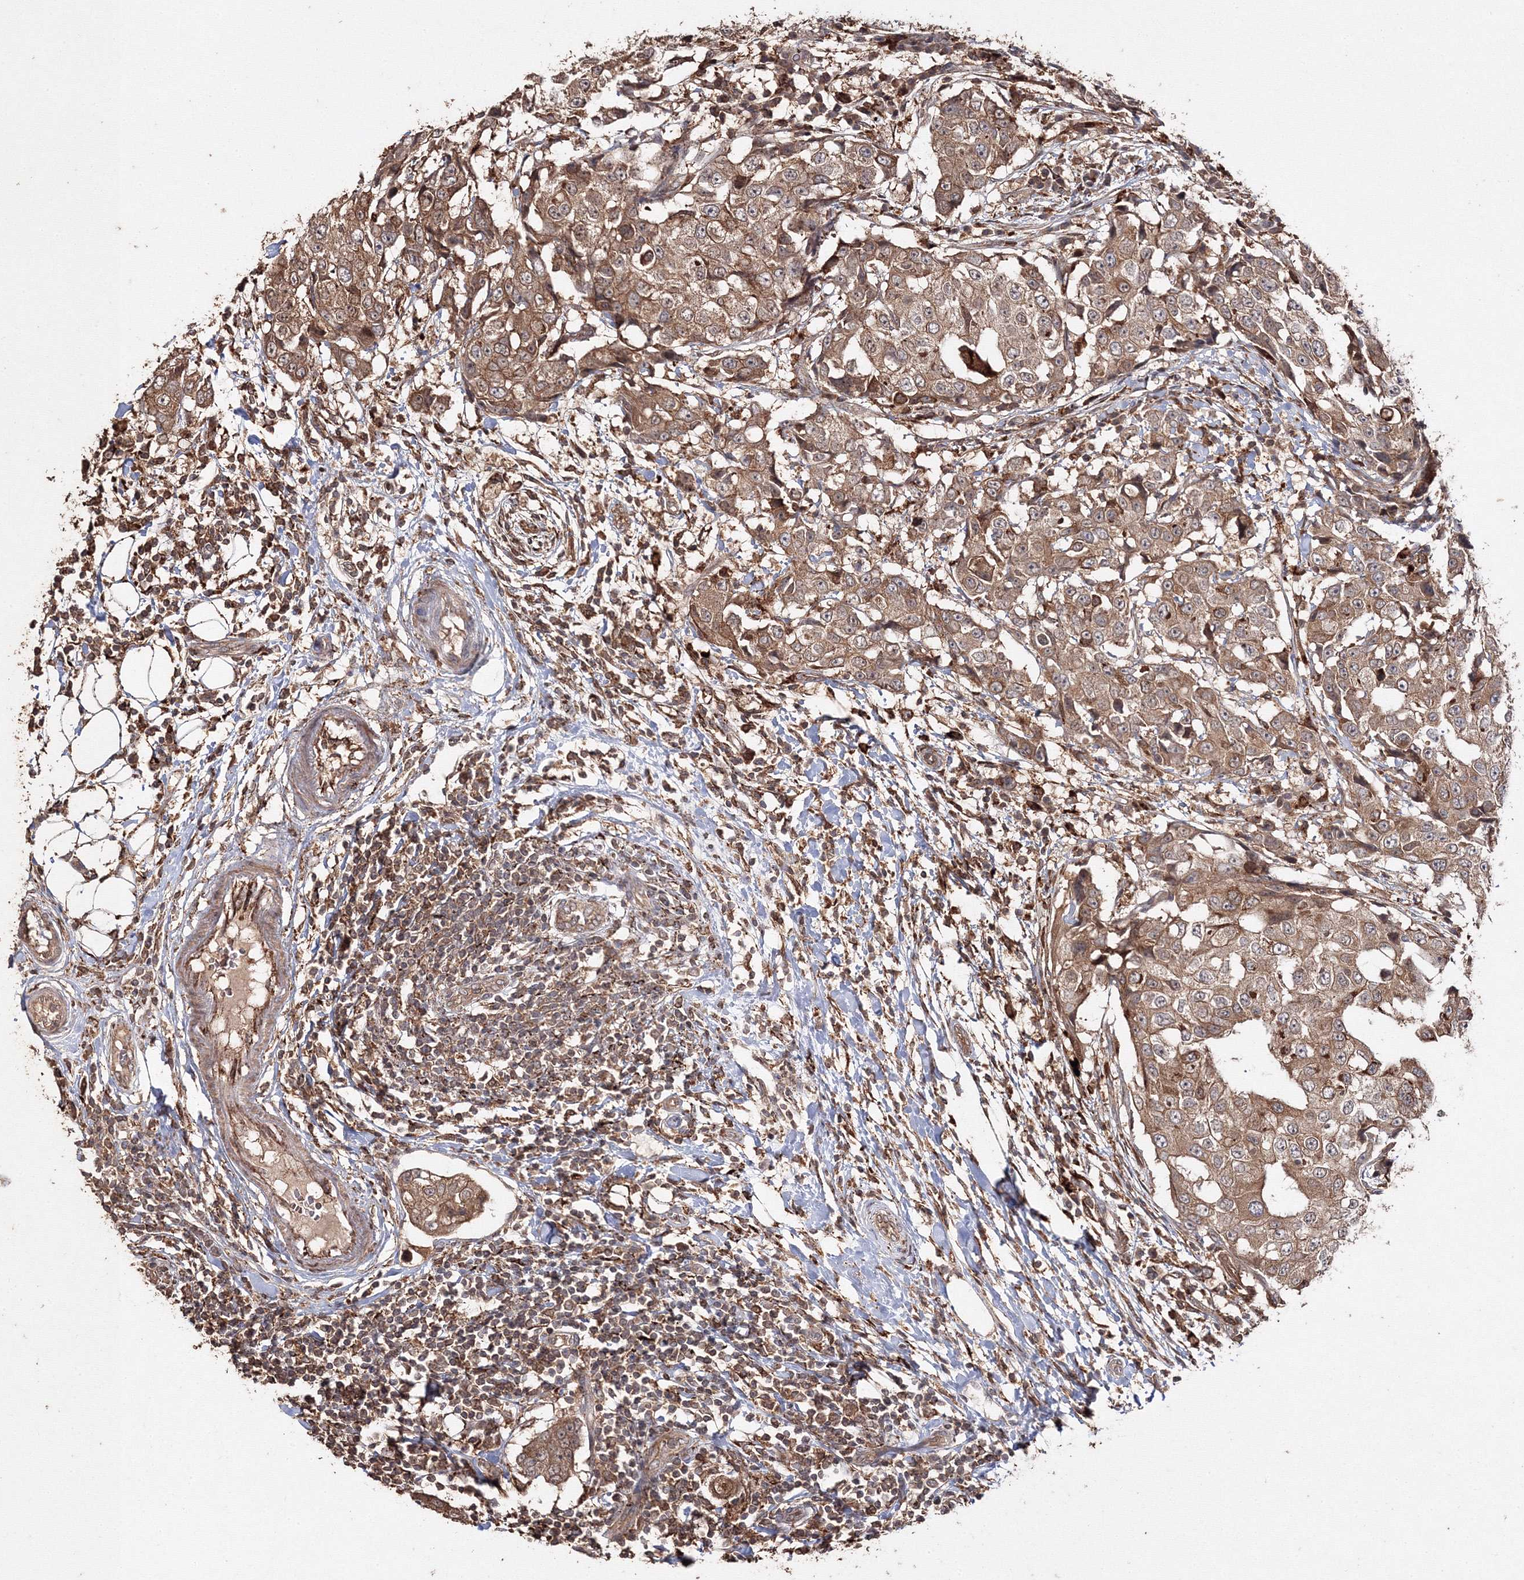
{"staining": {"intensity": "moderate", "quantity": ">75%", "location": "cytoplasmic/membranous"}, "tissue": "breast cancer", "cell_type": "Tumor cells", "image_type": "cancer", "snomed": [{"axis": "morphology", "description": "Duct carcinoma"}, {"axis": "topography", "description": "Breast"}], "caption": "Breast cancer was stained to show a protein in brown. There is medium levels of moderate cytoplasmic/membranous staining in about >75% of tumor cells.", "gene": "DDO", "patient": {"sex": "female", "age": 27}}